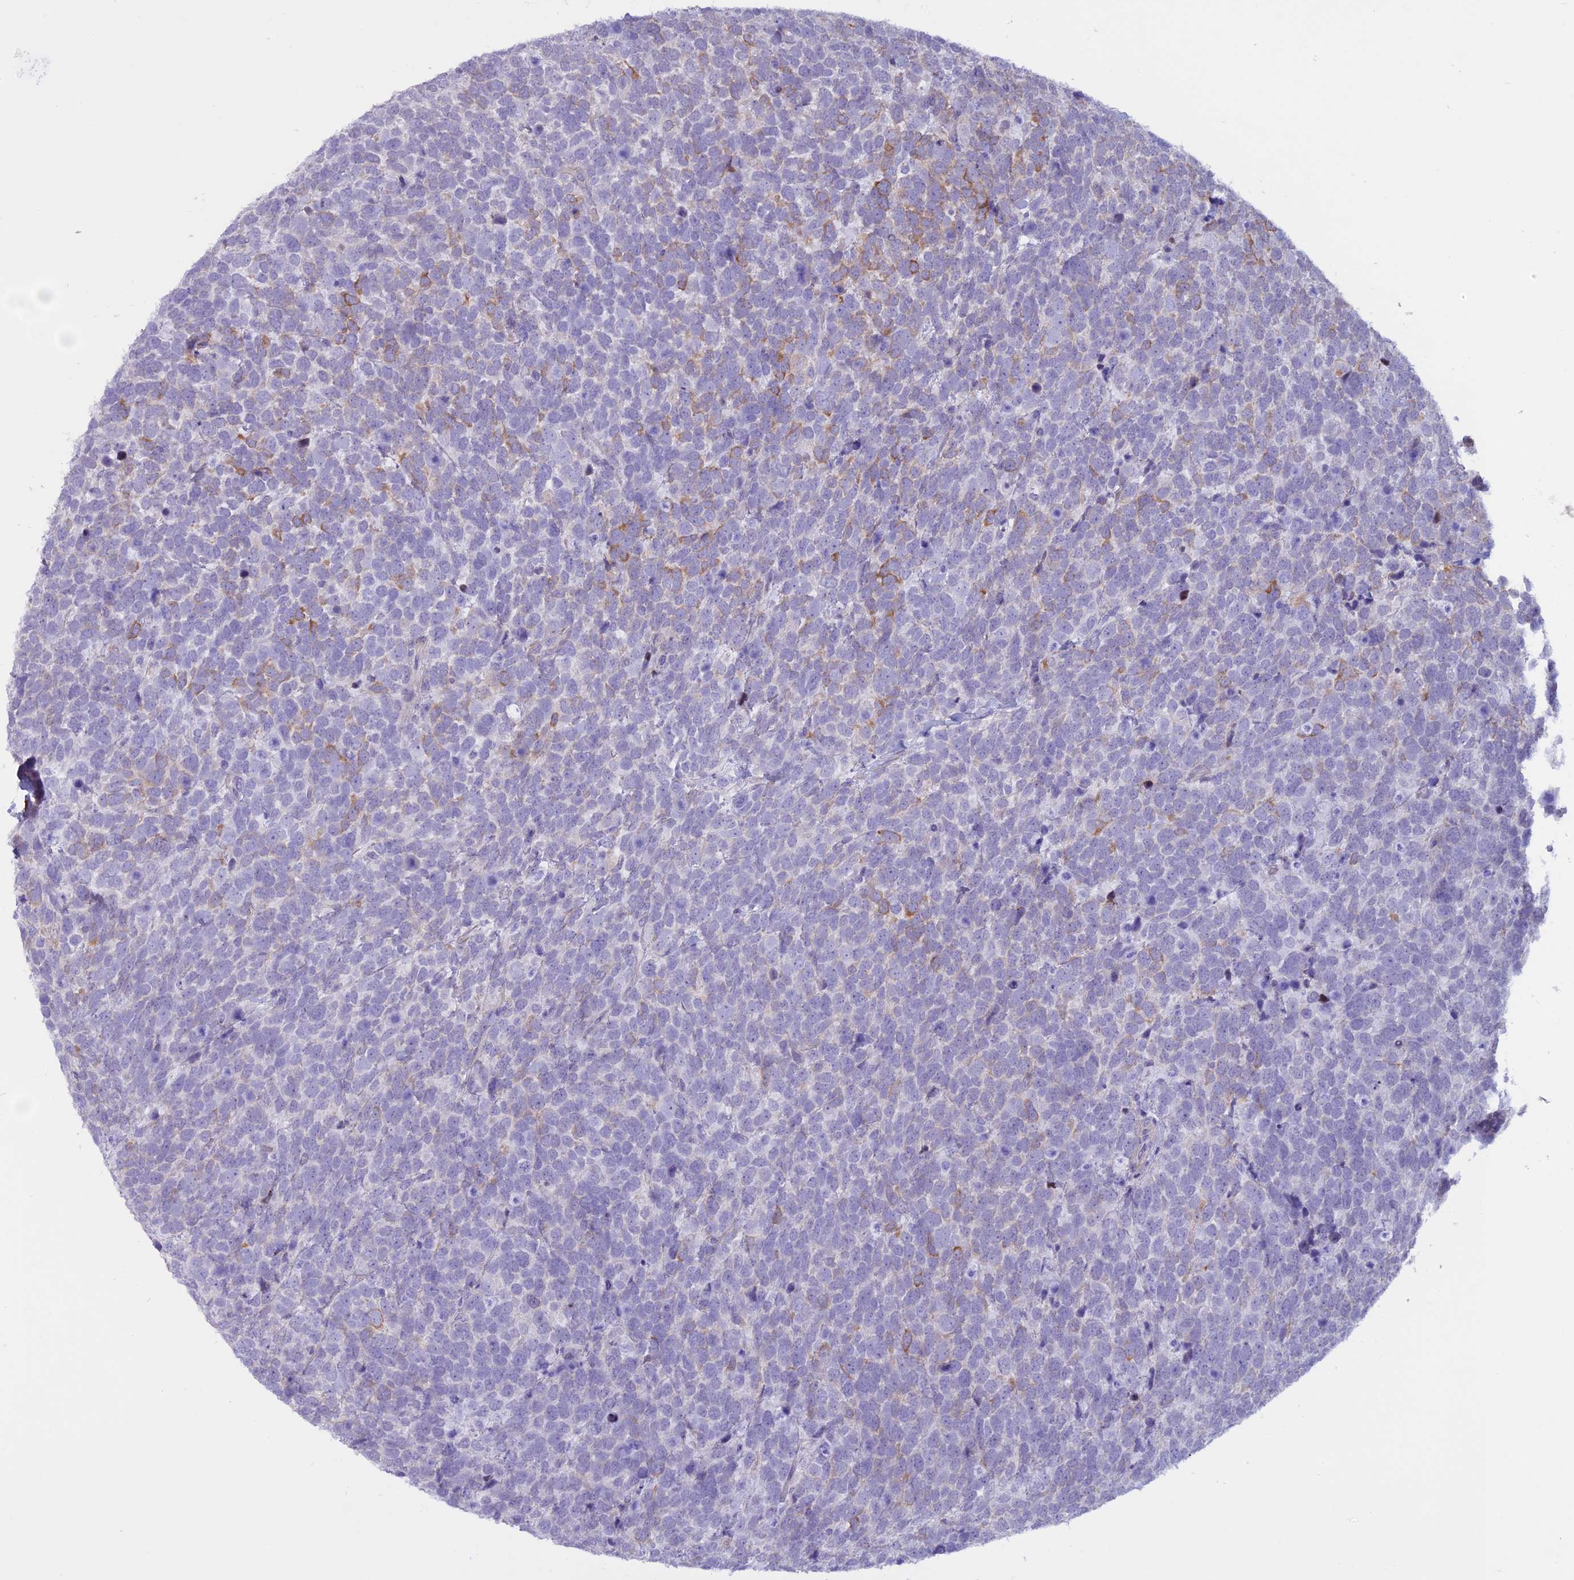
{"staining": {"intensity": "weak", "quantity": "<25%", "location": "cytoplasmic/membranous"}, "tissue": "urothelial cancer", "cell_type": "Tumor cells", "image_type": "cancer", "snomed": [{"axis": "morphology", "description": "Urothelial carcinoma, High grade"}, {"axis": "topography", "description": "Urinary bladder"}], "caption": "Micrograph shows no protein expression in tumor cells of urothelial carcinoma (high-grade) tissue. (DAB immunohistochemistry visualized using brightfield microscopy, high magnification).", "gene": "SPHKAP", "patient": {"sex": "female", "age": 82}}